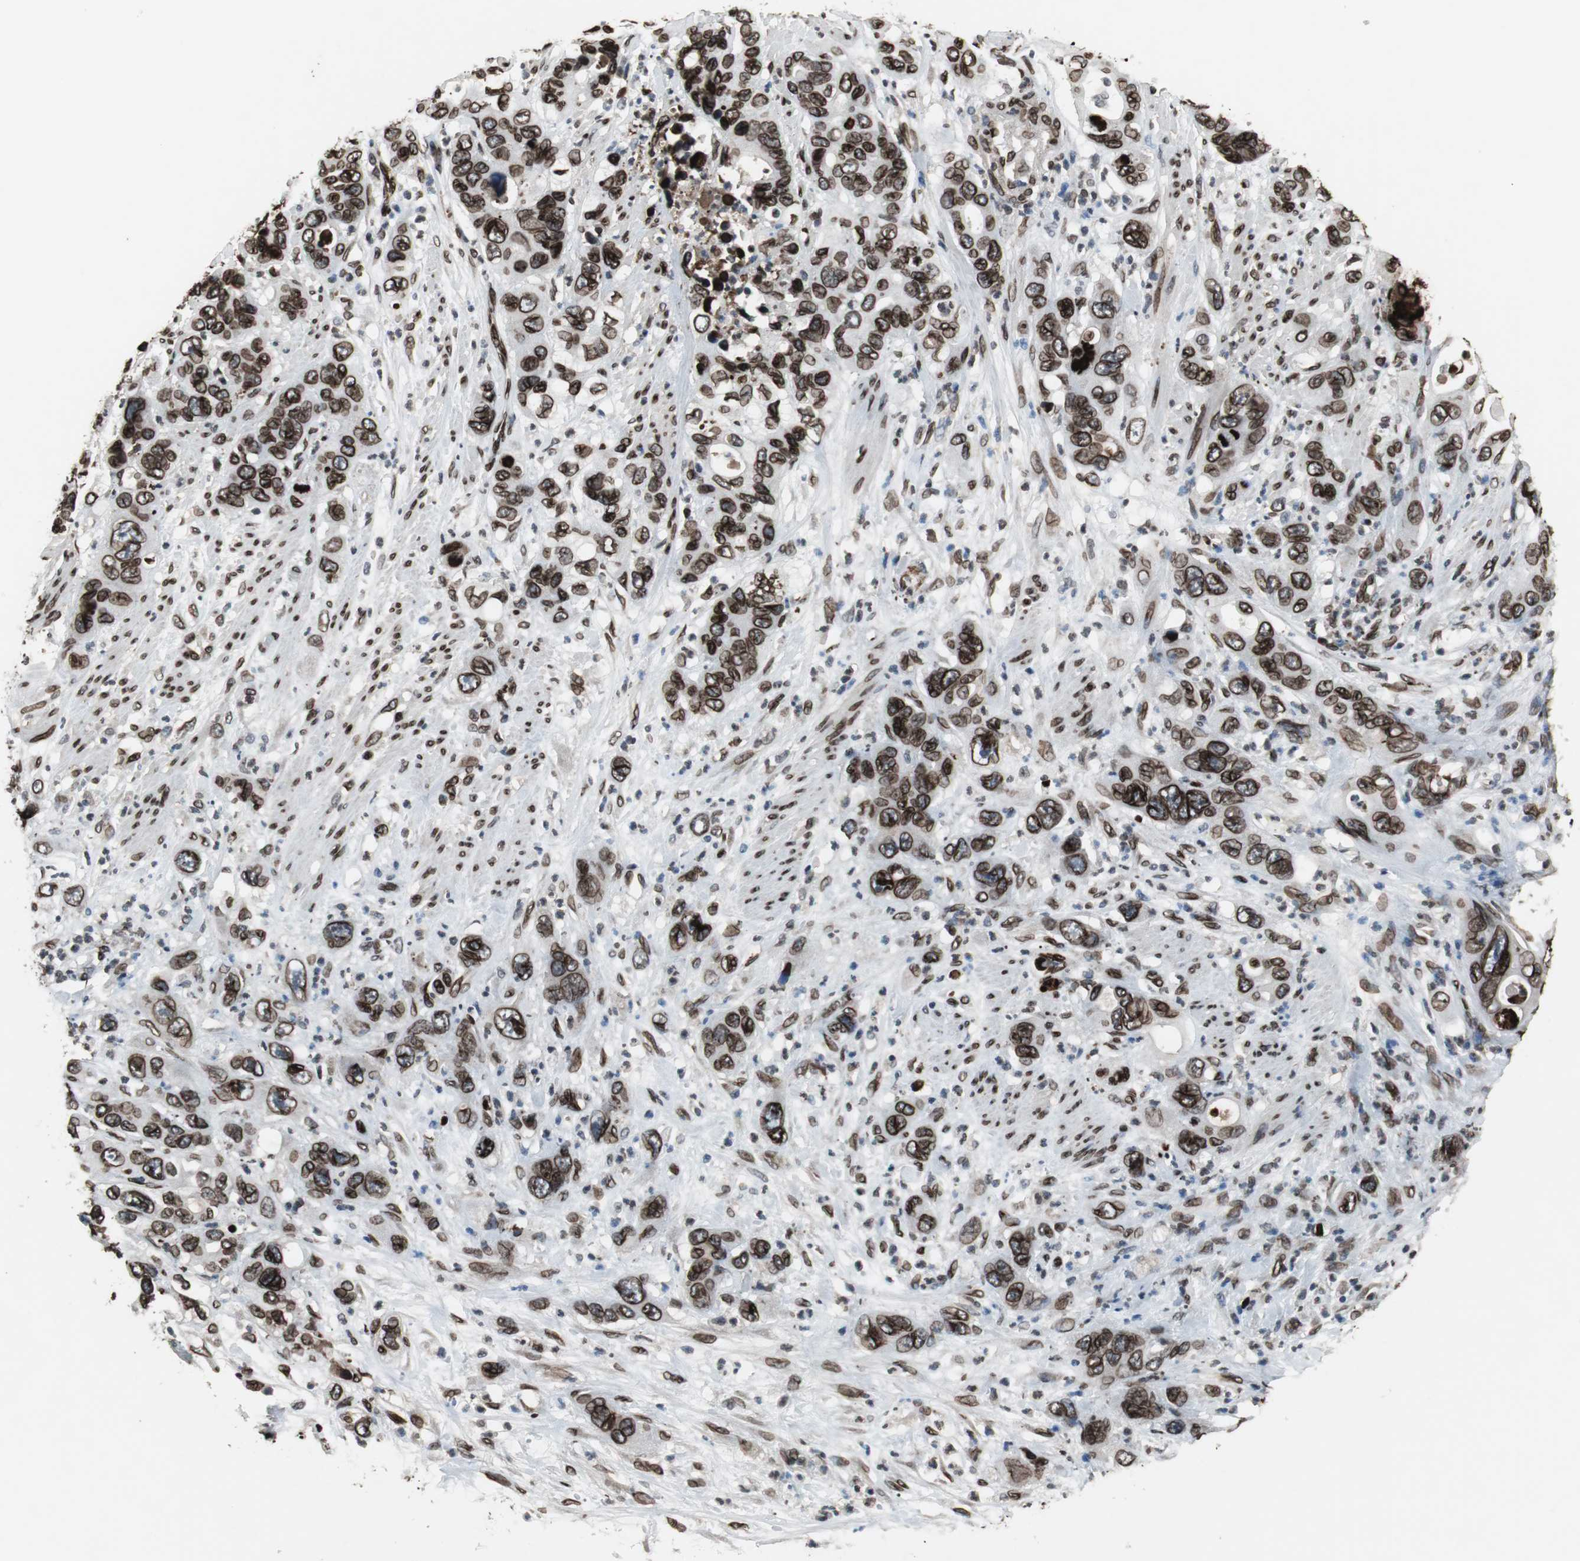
{"staining": {"intensity": "strong", "quantity": ">75%", "location": "cytoplasmic/membranous,nuclear"}, "tissue": "pancreatic cancer", "cell_type": "Tumor cells", "image_type": "cancer", "snomed": [{"axis": "morphology", "description": "Adenocarcinoma, NOS"}, {"axis": "topography", "description": "Pancreas"}], "caption": "Protein staining of pancreatic adenocarcinoma tissue shows strong cytoplasmic/membranous and nuclear positivity in approximately >75% of tumor cells.", "gene": "LMNA", "patient": {"sex": "female", "age": 71}}